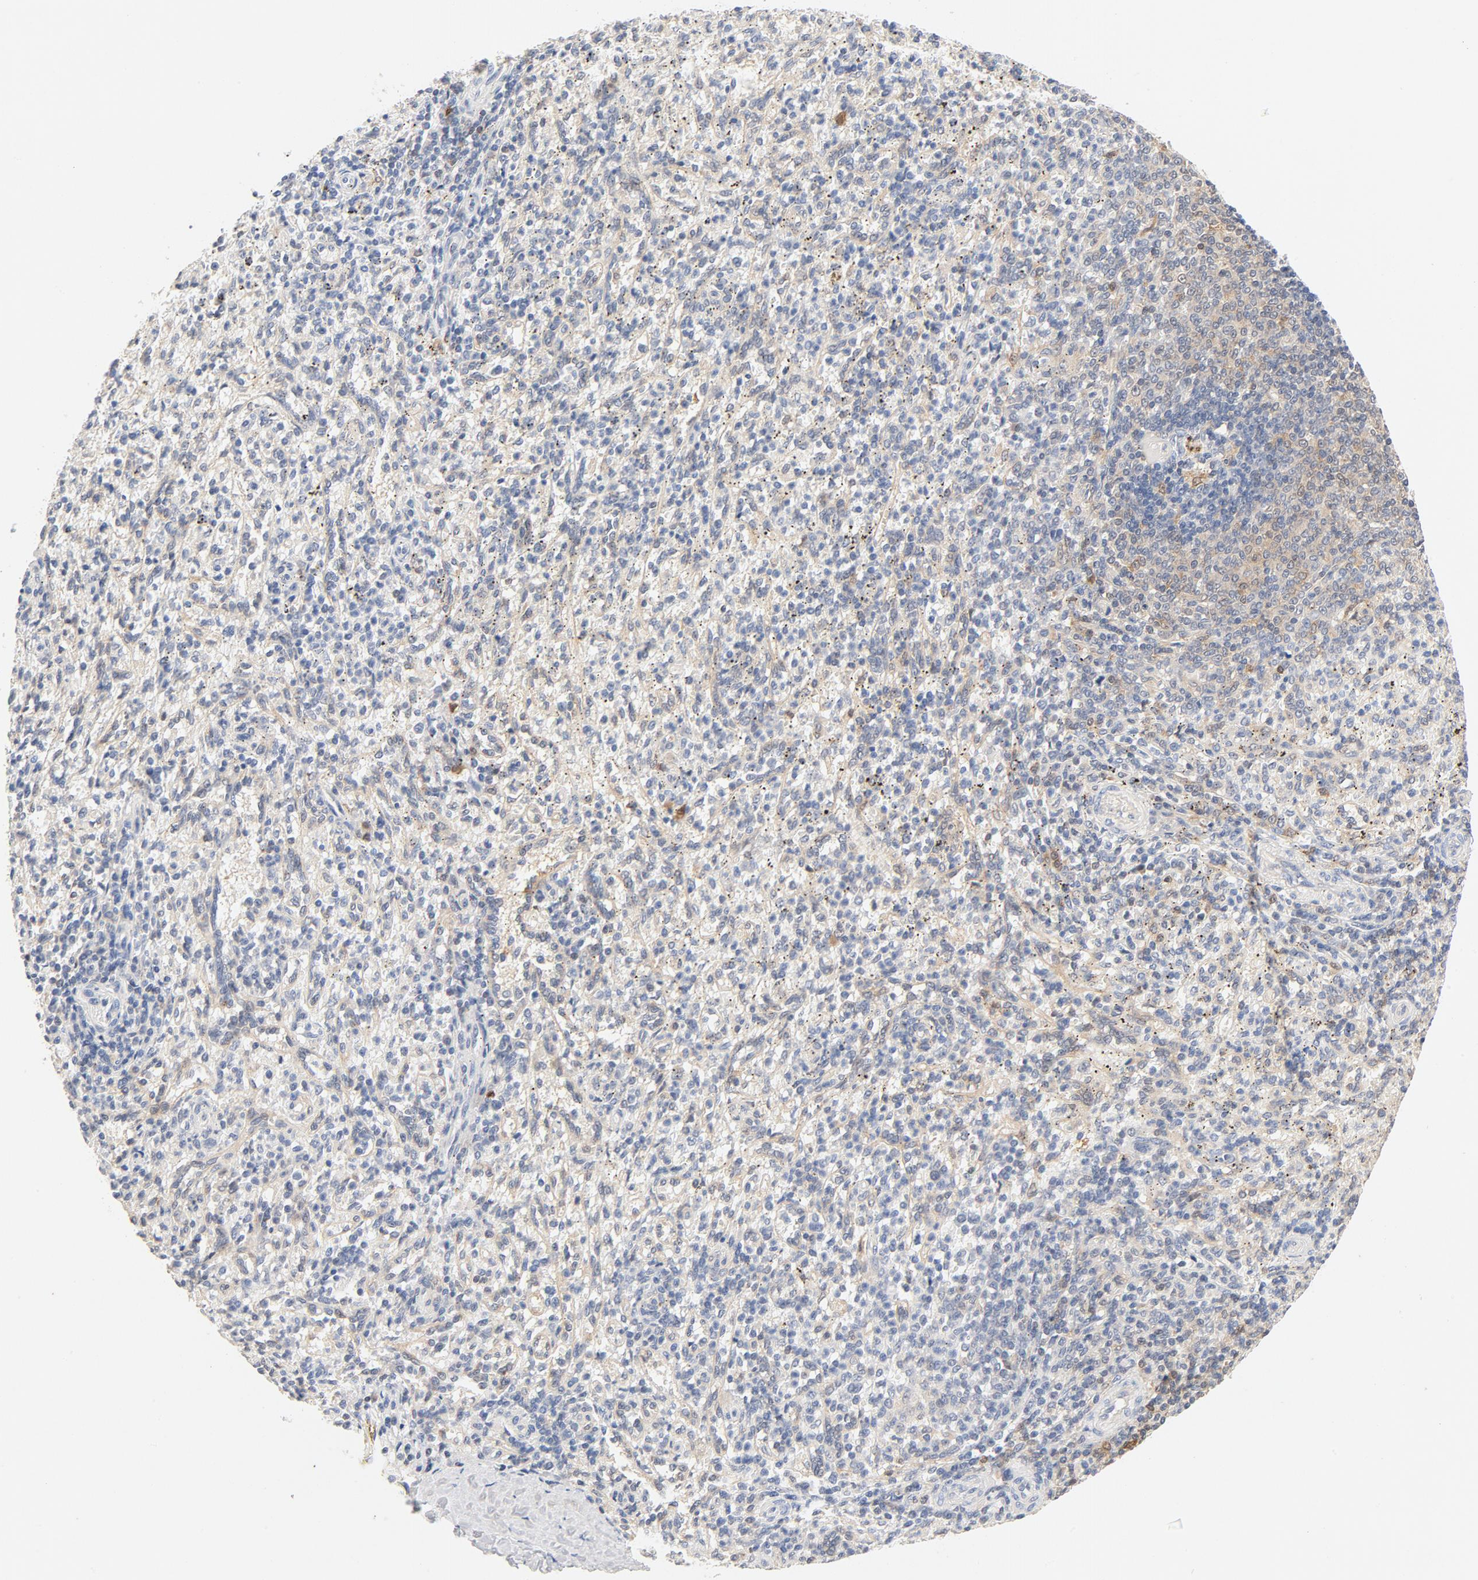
{"staining": {"intensity": "moderate", "quantity": ">75%", "location": "cytoplasmic/membranous"}, "tissue": "spleen", "cell_type": "Cells in red pulp", "image_type": "normal", "snomed": [{"axis": "morphology", "description": "Normal tissue, NOS"}, {"axis": "topography", "description": "Spleen"}], "caption": "Spleen stained with immunohistochemistry (IHC) shows moderate cytoplasmic/membranous positivity in approximately >75% of cells in red pulp.", "gene": "STAT1", "patient": {"sex": "female", "age": 10}}